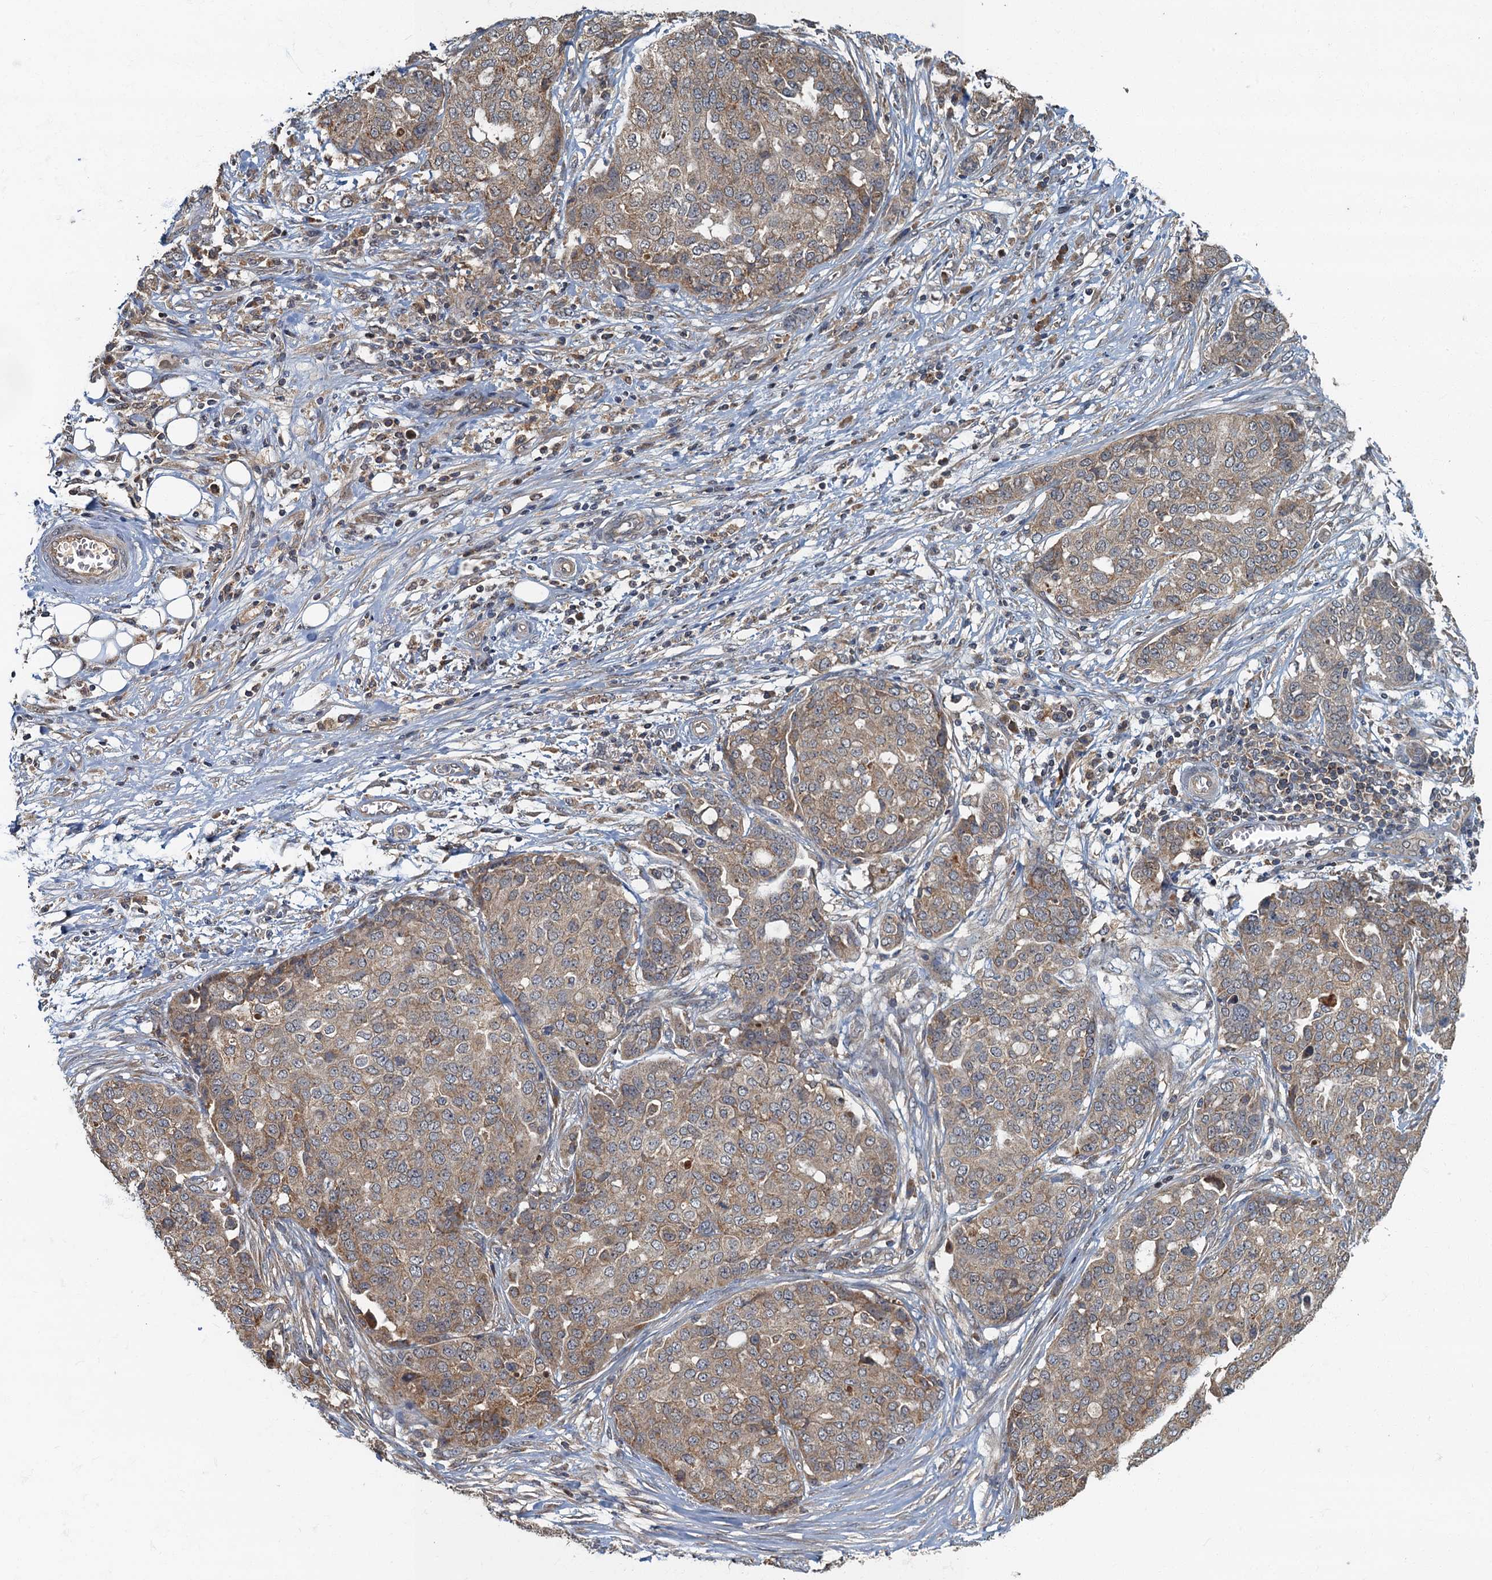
{"staining": {"intensity": "moderate", "quantity": ">75%", "location": "cytoplasmic/membranous"}, "tissue": "ovarian cancer", "cell_type": "Tumor cells", "image_type": "cancer", "snomed": [{"axis": "morphology", "description": "Cystadenocarcinoma, serous, NOS"}, {"axis": "topography", "description": "Soft tissue"}, {"axis": "topography", "description": "Ovary"}], "caption": "DAB (3,3'-diaminobenzidine) immunohistochemical staining of human ovarian cancer (serous cystadenocarcinoma) reveals moderate cytoplasmic/membranous protein expression in about >75% of tumor cells.", "gene": "WDCP", "patient": {"sex": "female", "age": 57}}